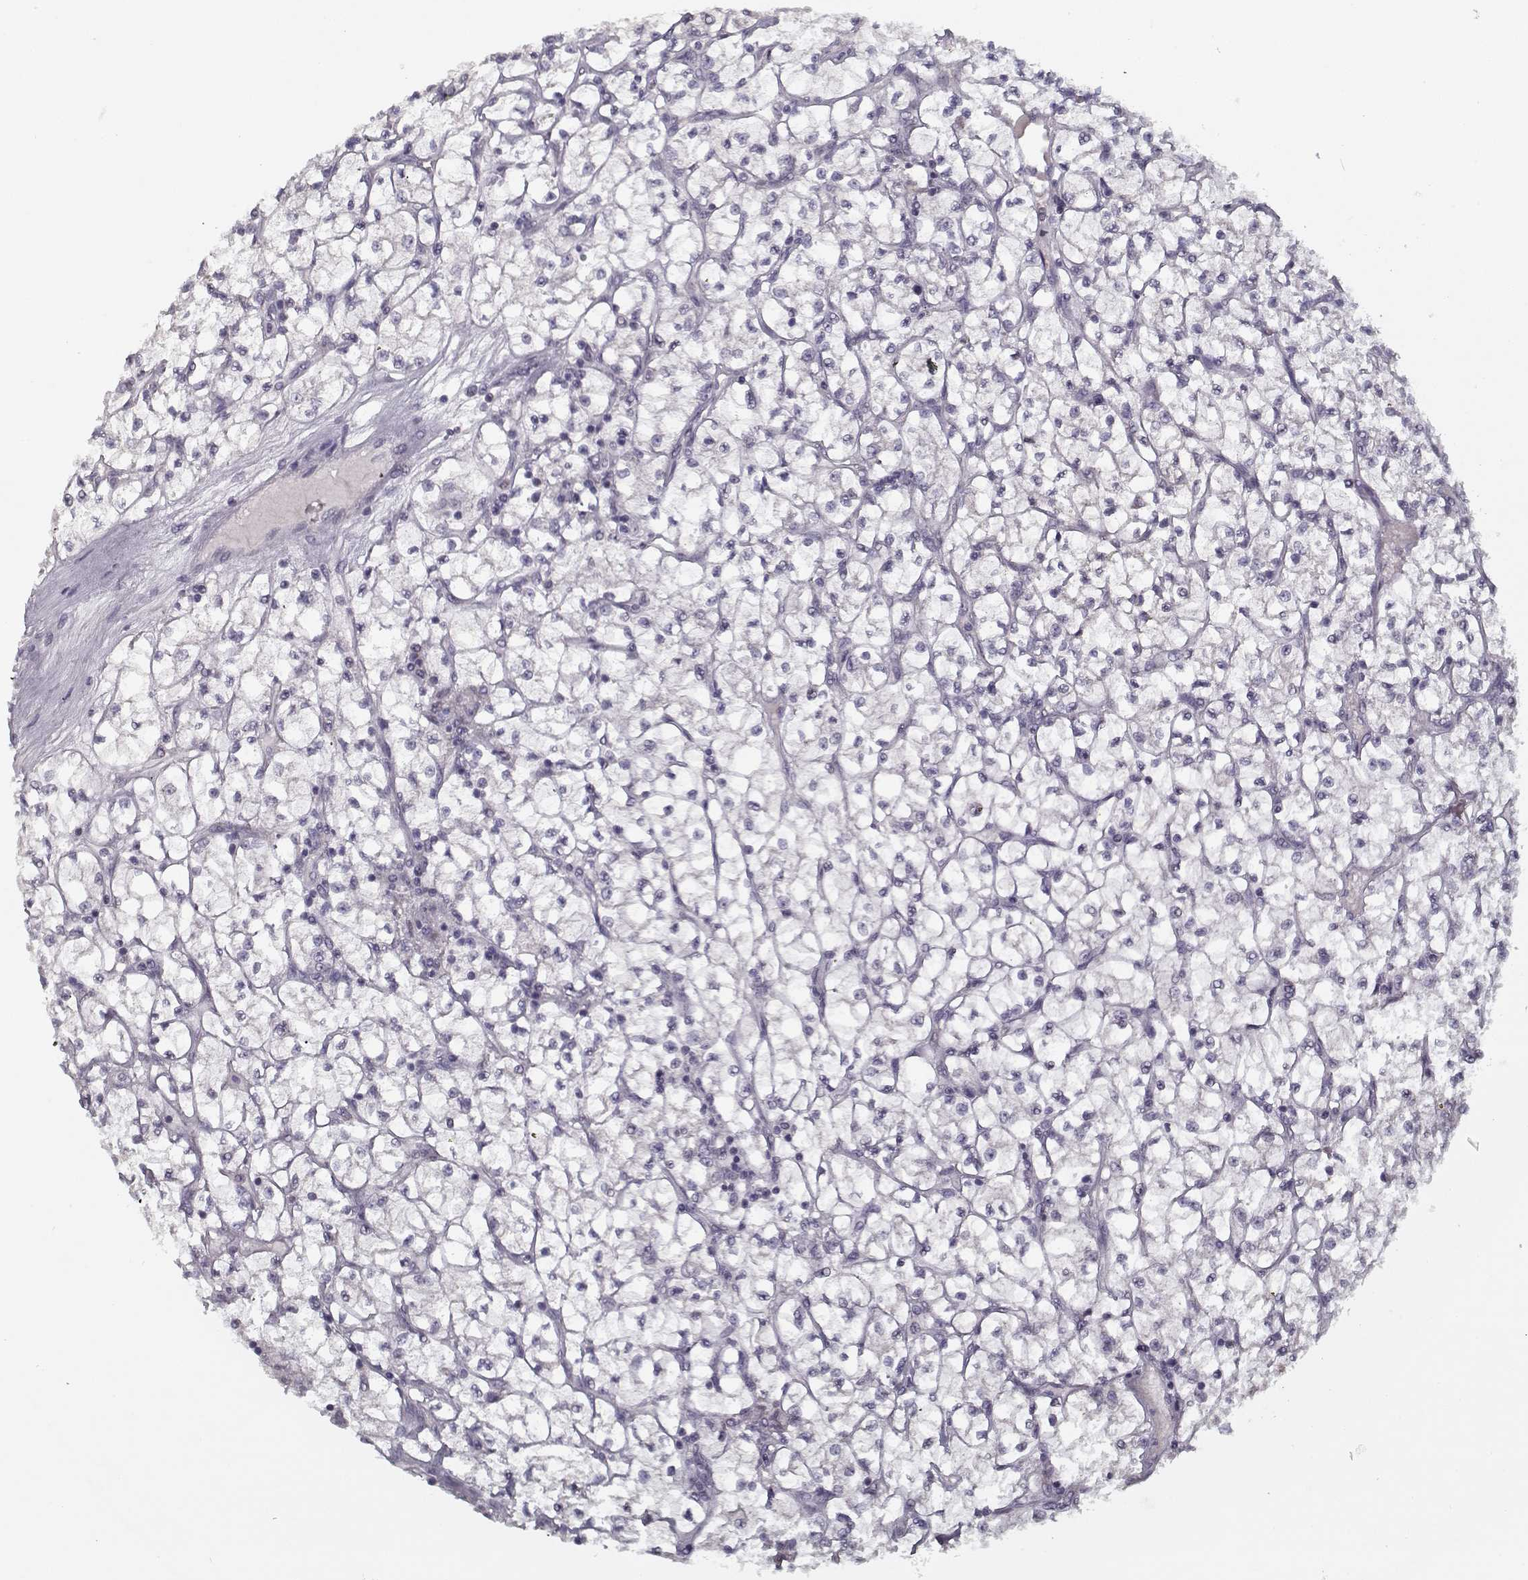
{"staining": {"intensity": "negative", "quantity": "none", "location": "none"}, "tissue": "renal cancer", "cell_type": "Tumor cells", "image_type": "cancer", "snomed": [{"axis": "morphology", "description": "Adenocarcinoma, NOS"}, {"axis": "topography", "description": "Kidney"}], "caption": "IHC histopathology image of human adenocarcinoma (renal) stained for a protein (brown), which exhibits no positivity in tumor cells.", "gene": "LAMA2", "patient": {"sex": "female", "age": 64}}